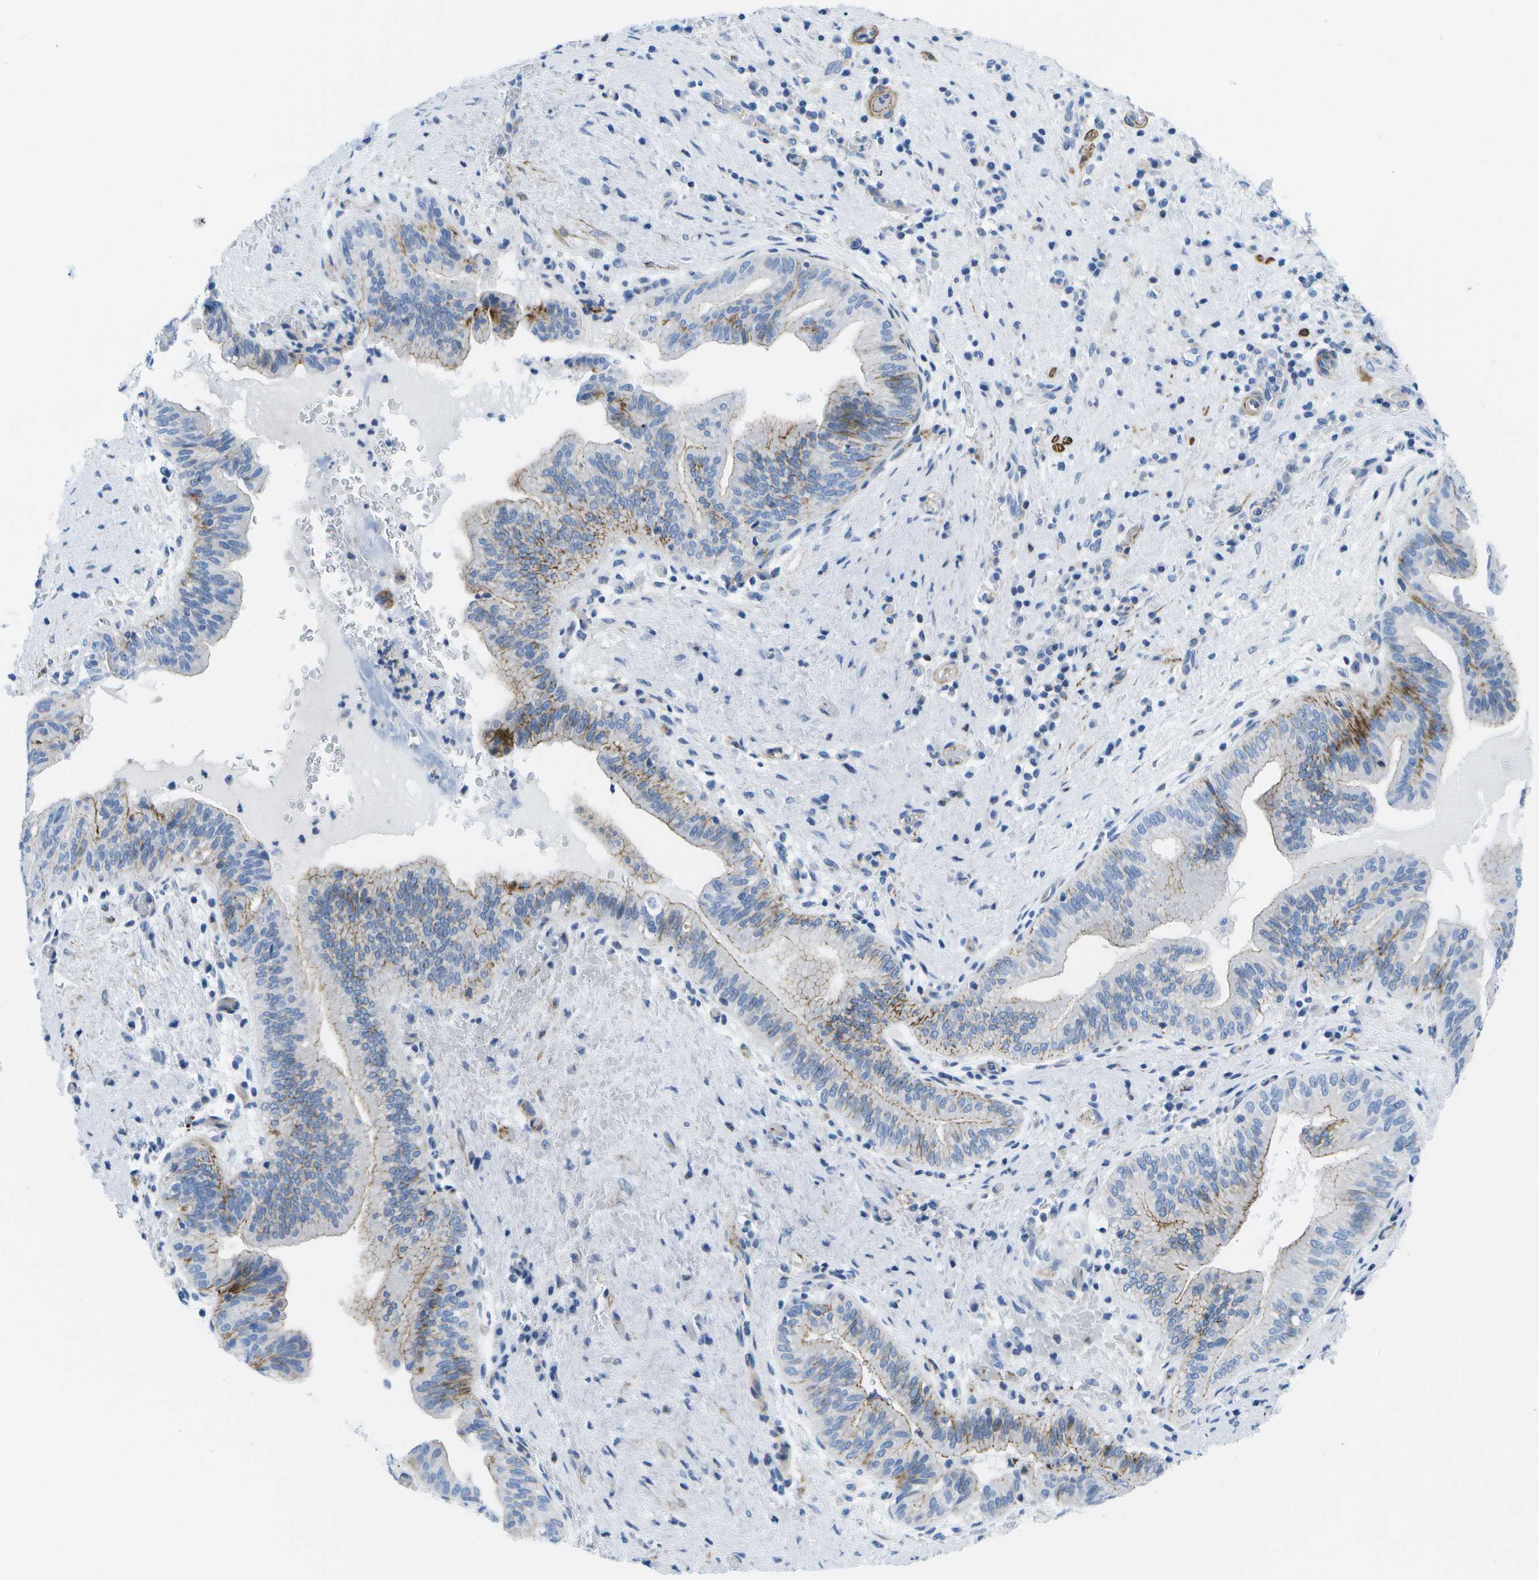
{"staining": {"intensity": "moderate", "quantity": "25%-75%", "location": "cytoplasmic/membranous"}, "tissue": "liver cancer", "cell_type": "Tumor cells", "image_type": "cancer", "snomed": [{"axis": "morphology", "description": "Cholangiocarcinoma"}, {"axis": "topography", "description": "Liver"}], "caption": "This histopathology image demonstrates liver cancer (cholangiocarcinoma) stained with immunohistochemistry (IHC) to label a protein in brown. The cytoplasmic/membranous of tumor cells show moderate positivity for the protein. Nuclei are counter-stained blue.", "gene": "ADGRG6", "patient": {"sex": "female", "age": 38}}